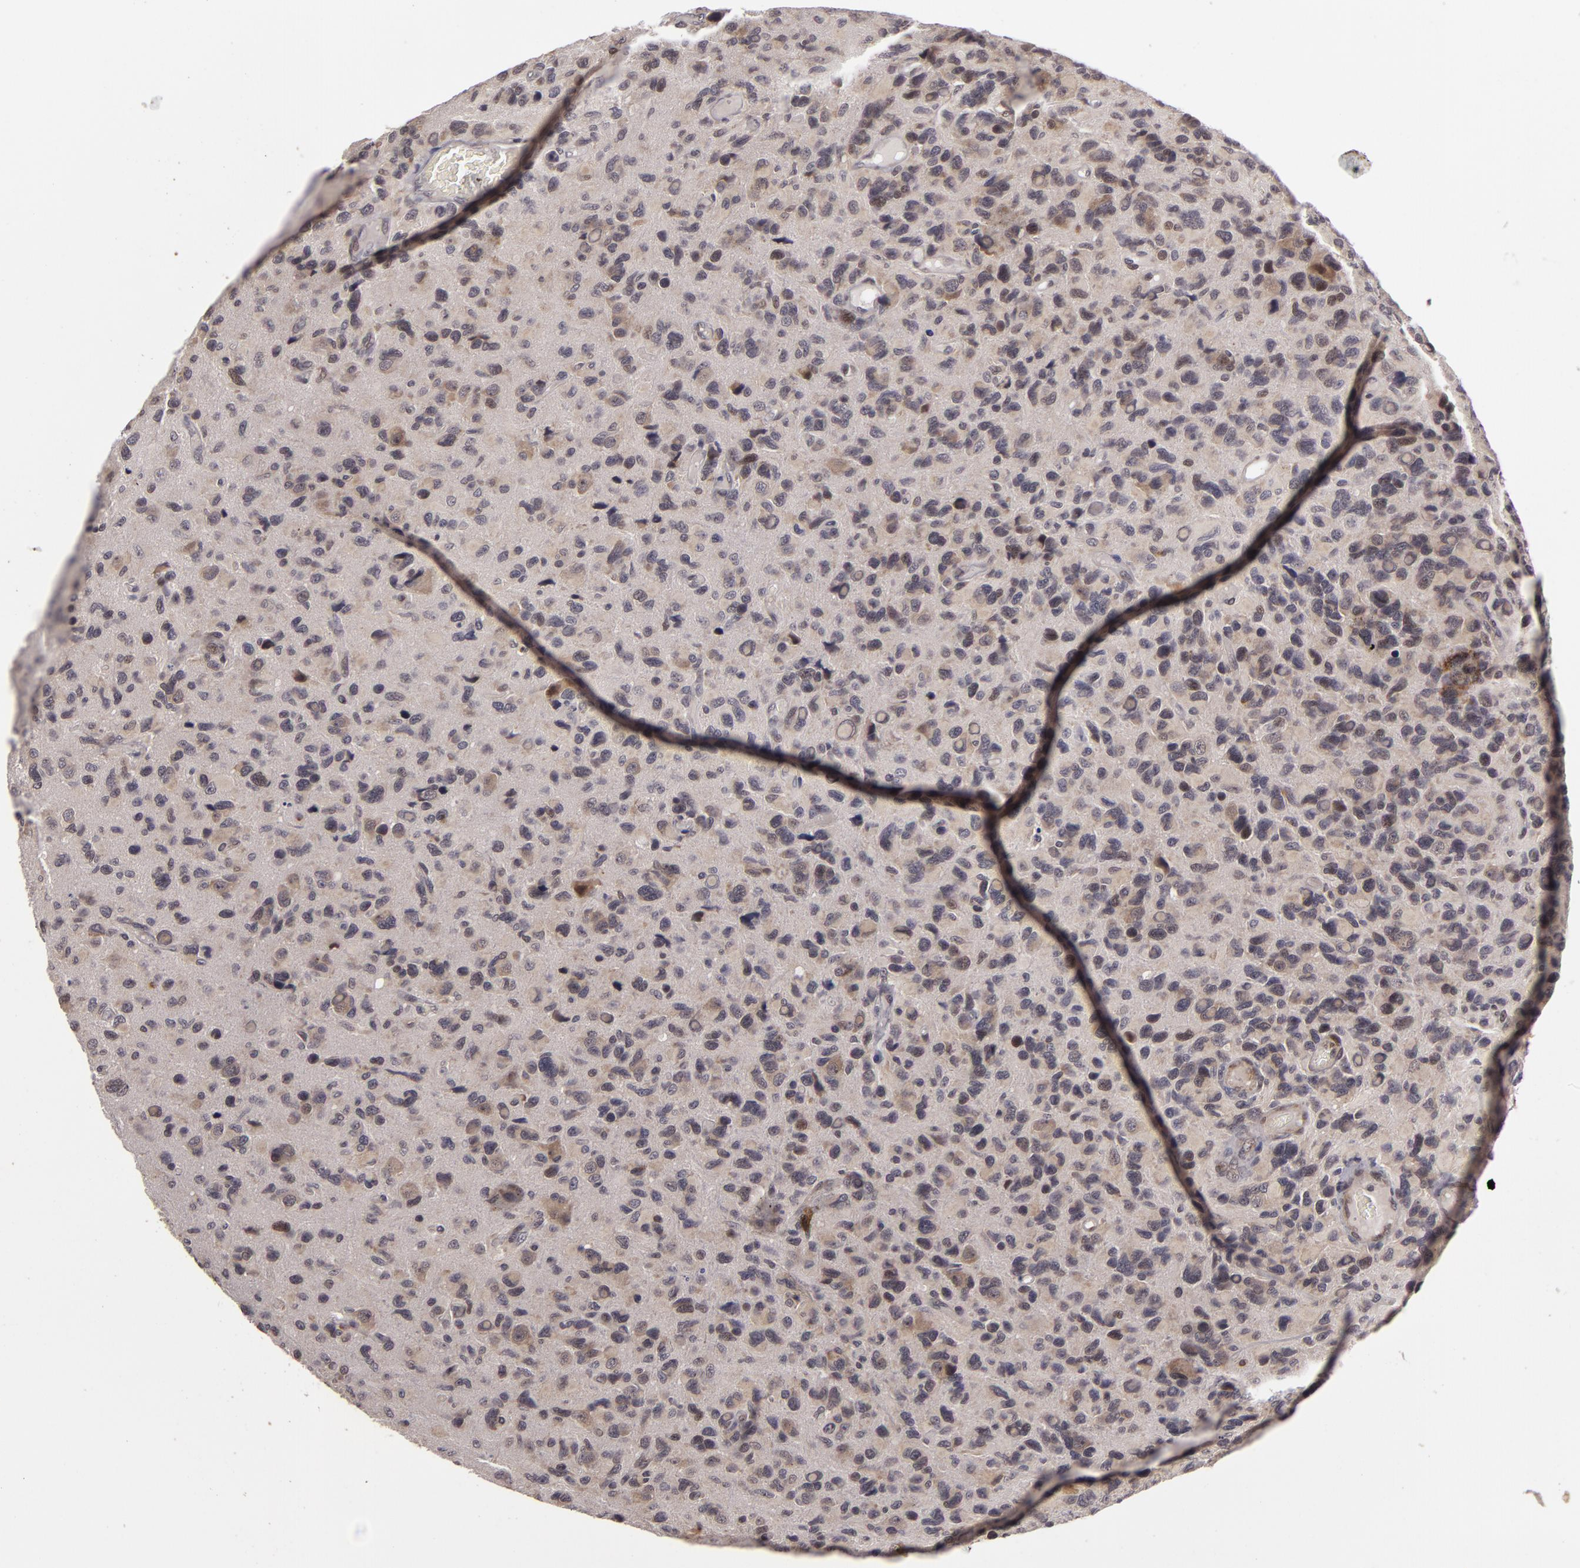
{"staining": {"intensity": "moderate", "quantity": "<25%", "location": "nuclear"}, "tissue": "glioma", "cell_type": "Tumor cells", "image_type": "cancer", "snomed": [{"axis": "morphology", "description": "Glioma, malignant, High grade"}, {"axis": "topography", "description": "Brain"}], "caption": "Immunohistochemical staining of high-grade glioma (malignant) displays low levels of moderate nuclear protein staining in about <25% of tumor cells.", "gene": "ZNF133", "patient": {"sex": "male", "age": 77}}